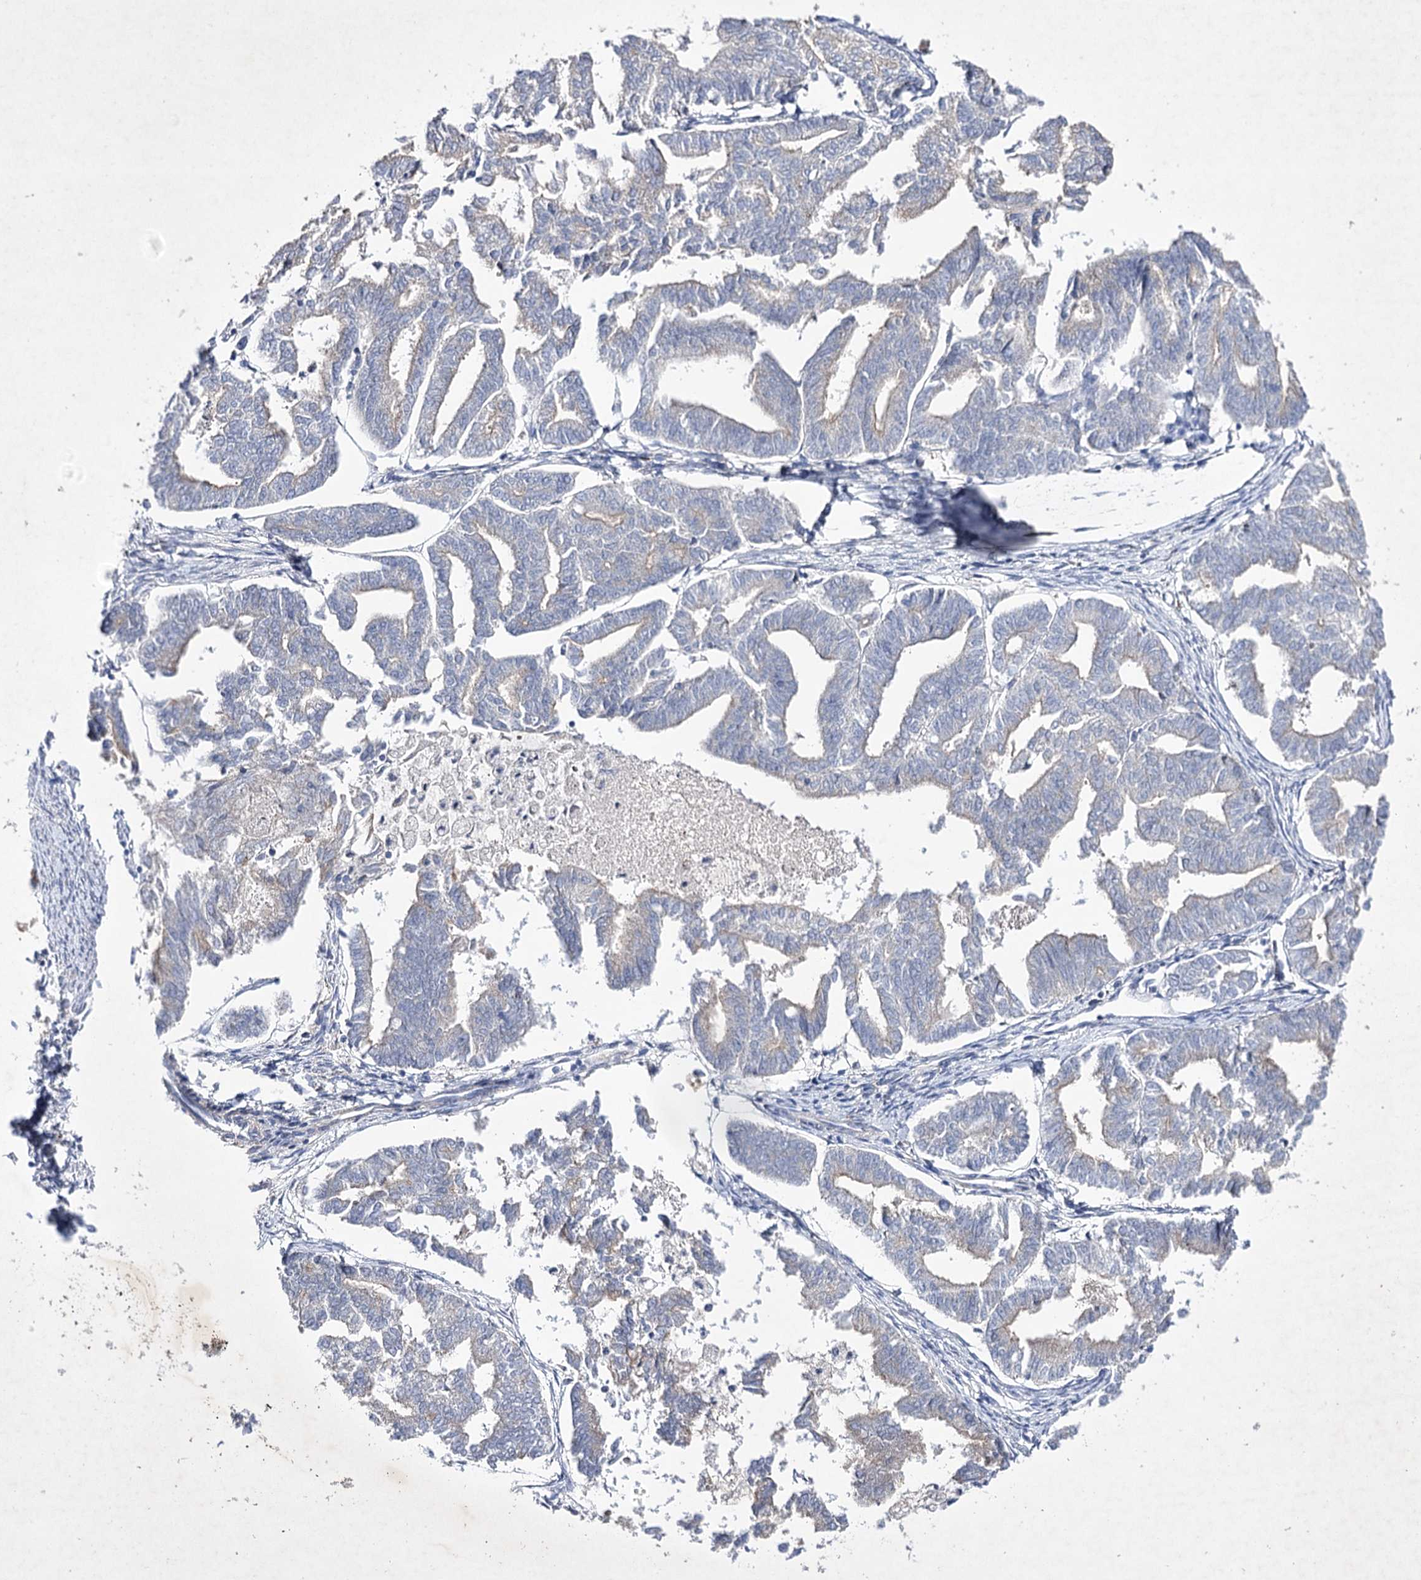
{"staining": {"intensity": "negative", "quantity": "none", "location": "none"}, "tissue": "endometrial cancer", "cell_type": "Tumor cells", "image_type": "cancer", "snomed": [{"axis": "morphology", "description": "Adenocarcinoma, NOS"}, {"axis": "topography", "description": "Endometrium"}], "caption": "Immunohistochemistry photomicrograph of human endometrial cancer stained for a protein (brown), which shows no staining in tumor cells. (Immunohistochemistry, brightfield microscopy, high magnification).", "gene": "COX15", "patient": {"sex": "female", "age": 79}}